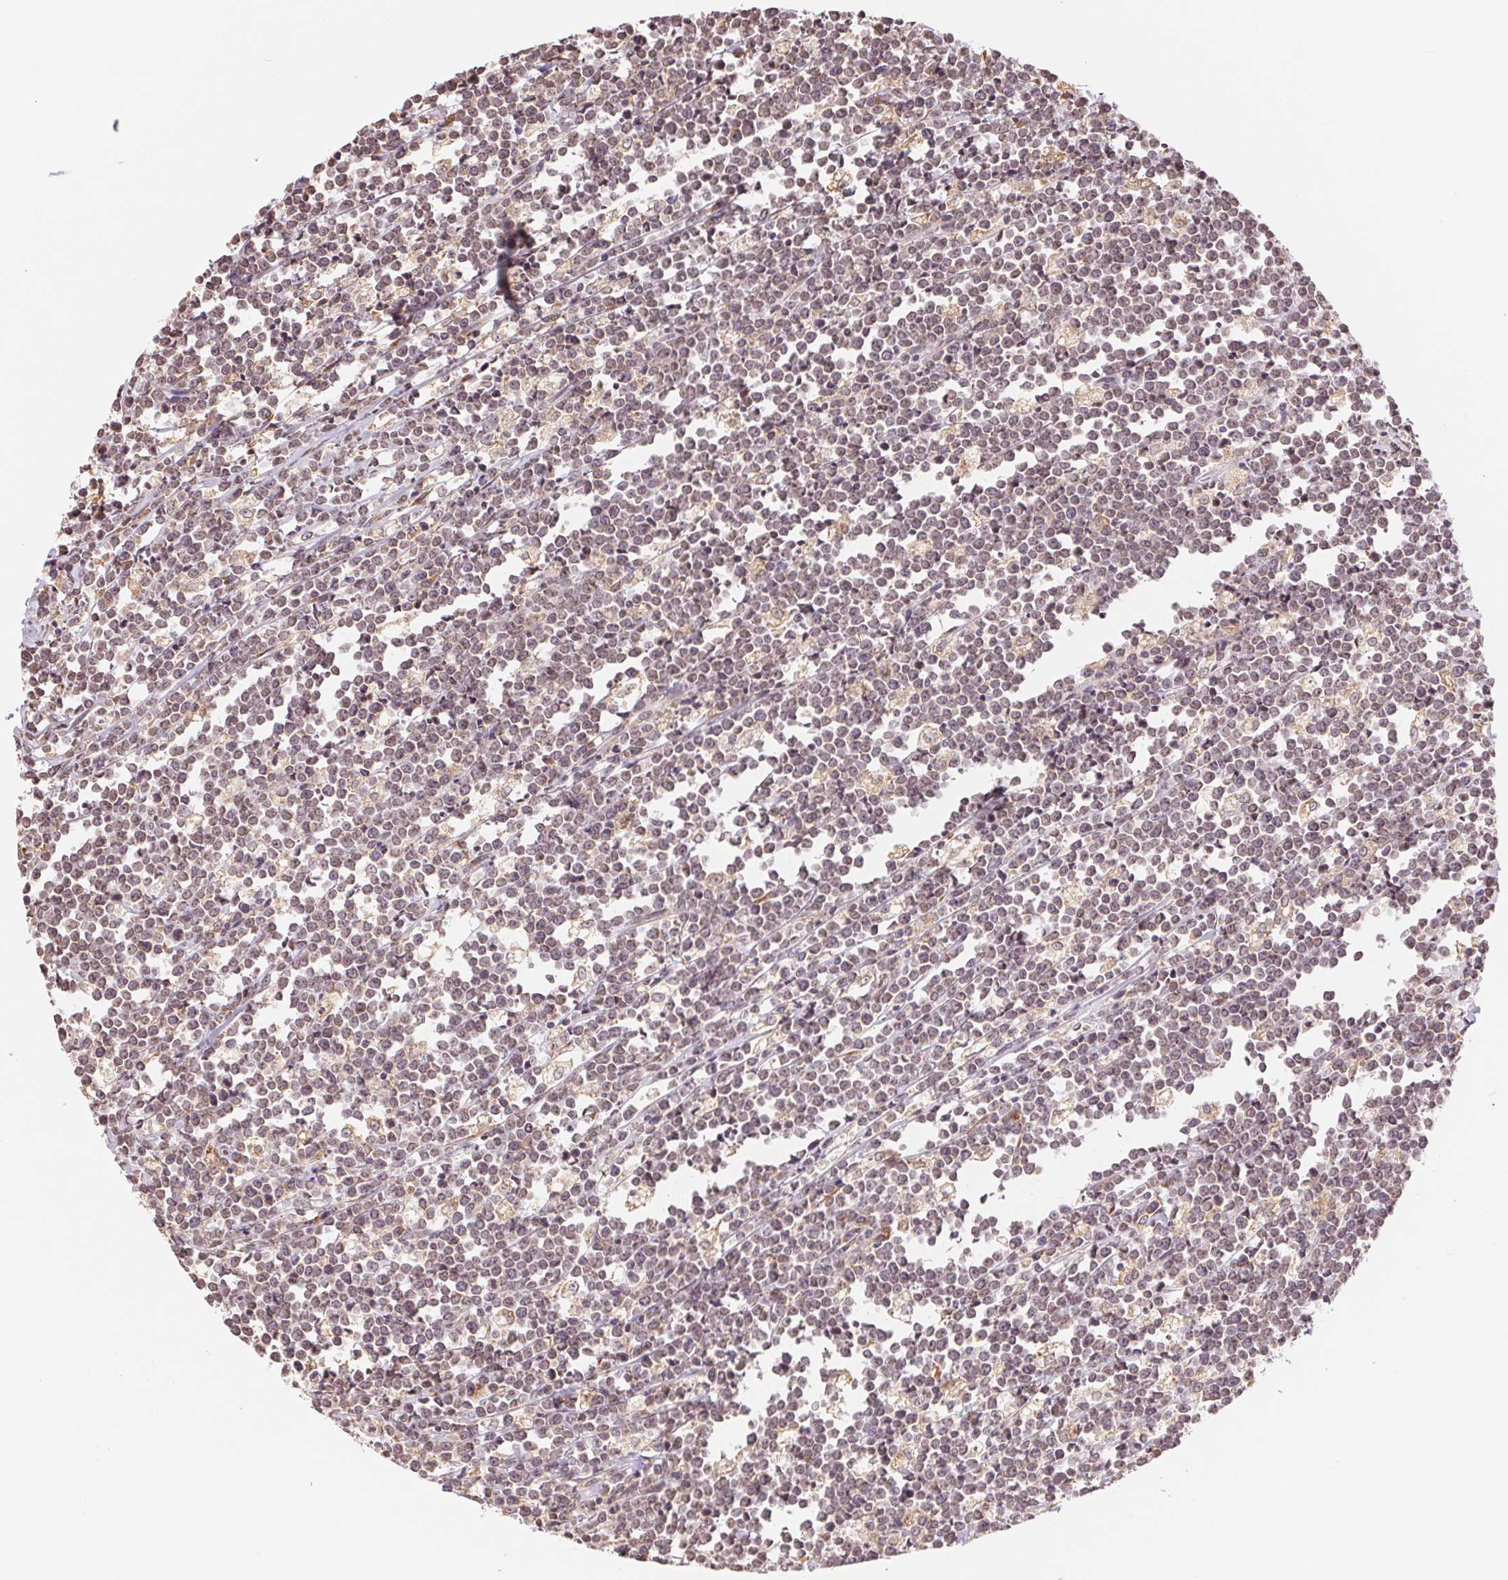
{"staining": {"intensity": "weak", "quantity": "25%-75%", "location": "cytoplasmic/membranous"}, "tissue": "lymphoma", "cell_type": "Tumor cells", "image_type": "cancer", "snomed": [{"axis": "morphology", "description": "Malignant lymphoma, non-Hodgkin's type, High grade"}, {"axis": "topography", "description": "Small intestine"}], "caption": "Malignant lymphoma, non-Hodgkin's type (high-grade) stained for a protein shows weak cytoplasmic/membranous positivity in tumor cells.", "gene": "RPN1", "patient": {"sex": "female", "age": 56}}